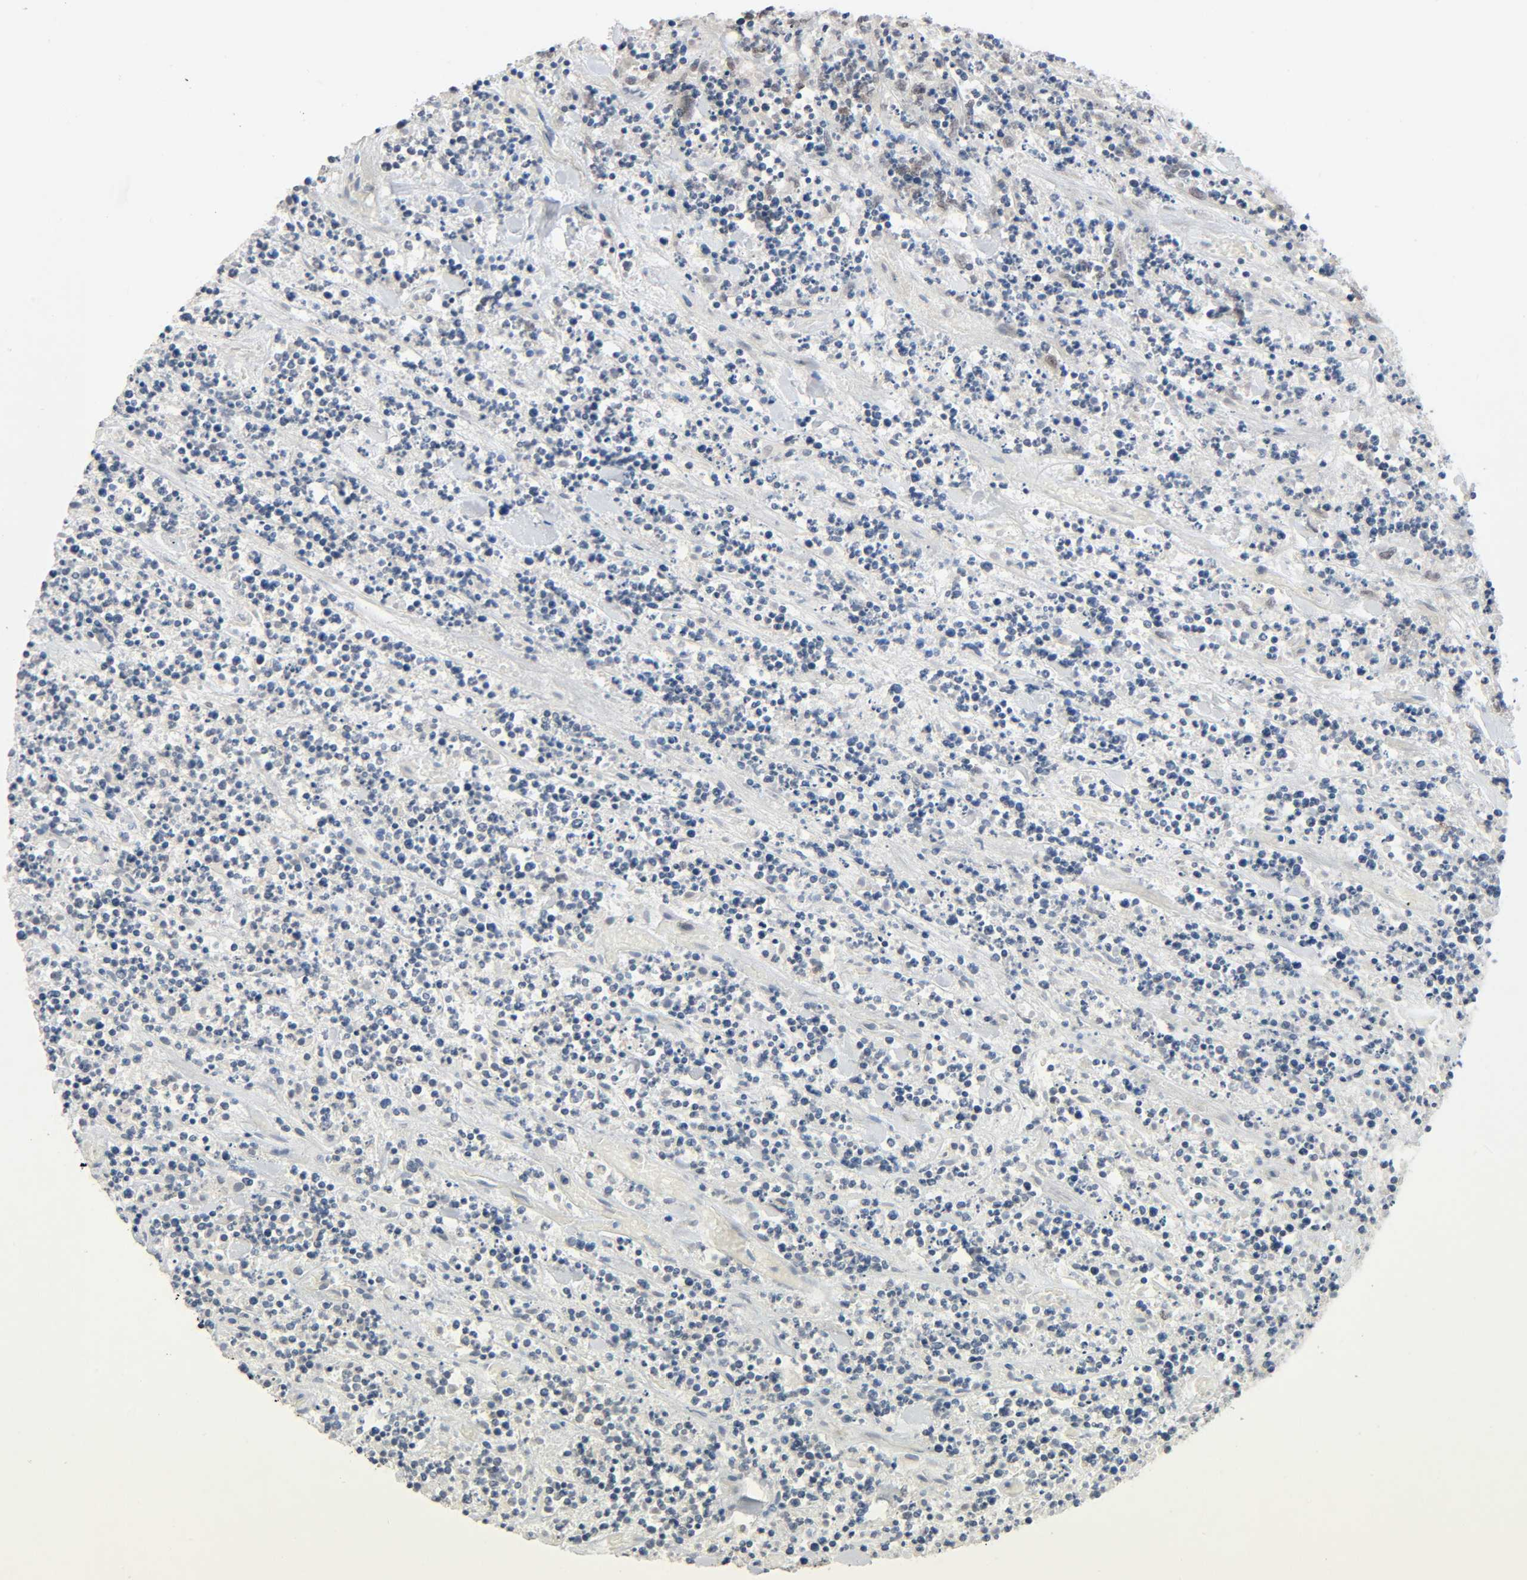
{"staining": {"intensity": "weak", "quantity": "<25%", "location": "nuclear"}, "tissue": "lymphoma", "cell_type": "Tumor cells", "image_type": "cancer", "snomed": [{"axis": "morphology", "description": "Malignant lymphoma, non-Hodgkin's type, High grade"}, {"axis": "topography", "description": "Soft tissue"}], "caption": "A histopathology image of high-grade malignant lymphoma, non-Hodgkin's type stained for a protein exhibits no brown staining in tumor cells.", "gene": "MAPKAPK5", "patient": {"sex": "male", "age": 18}}